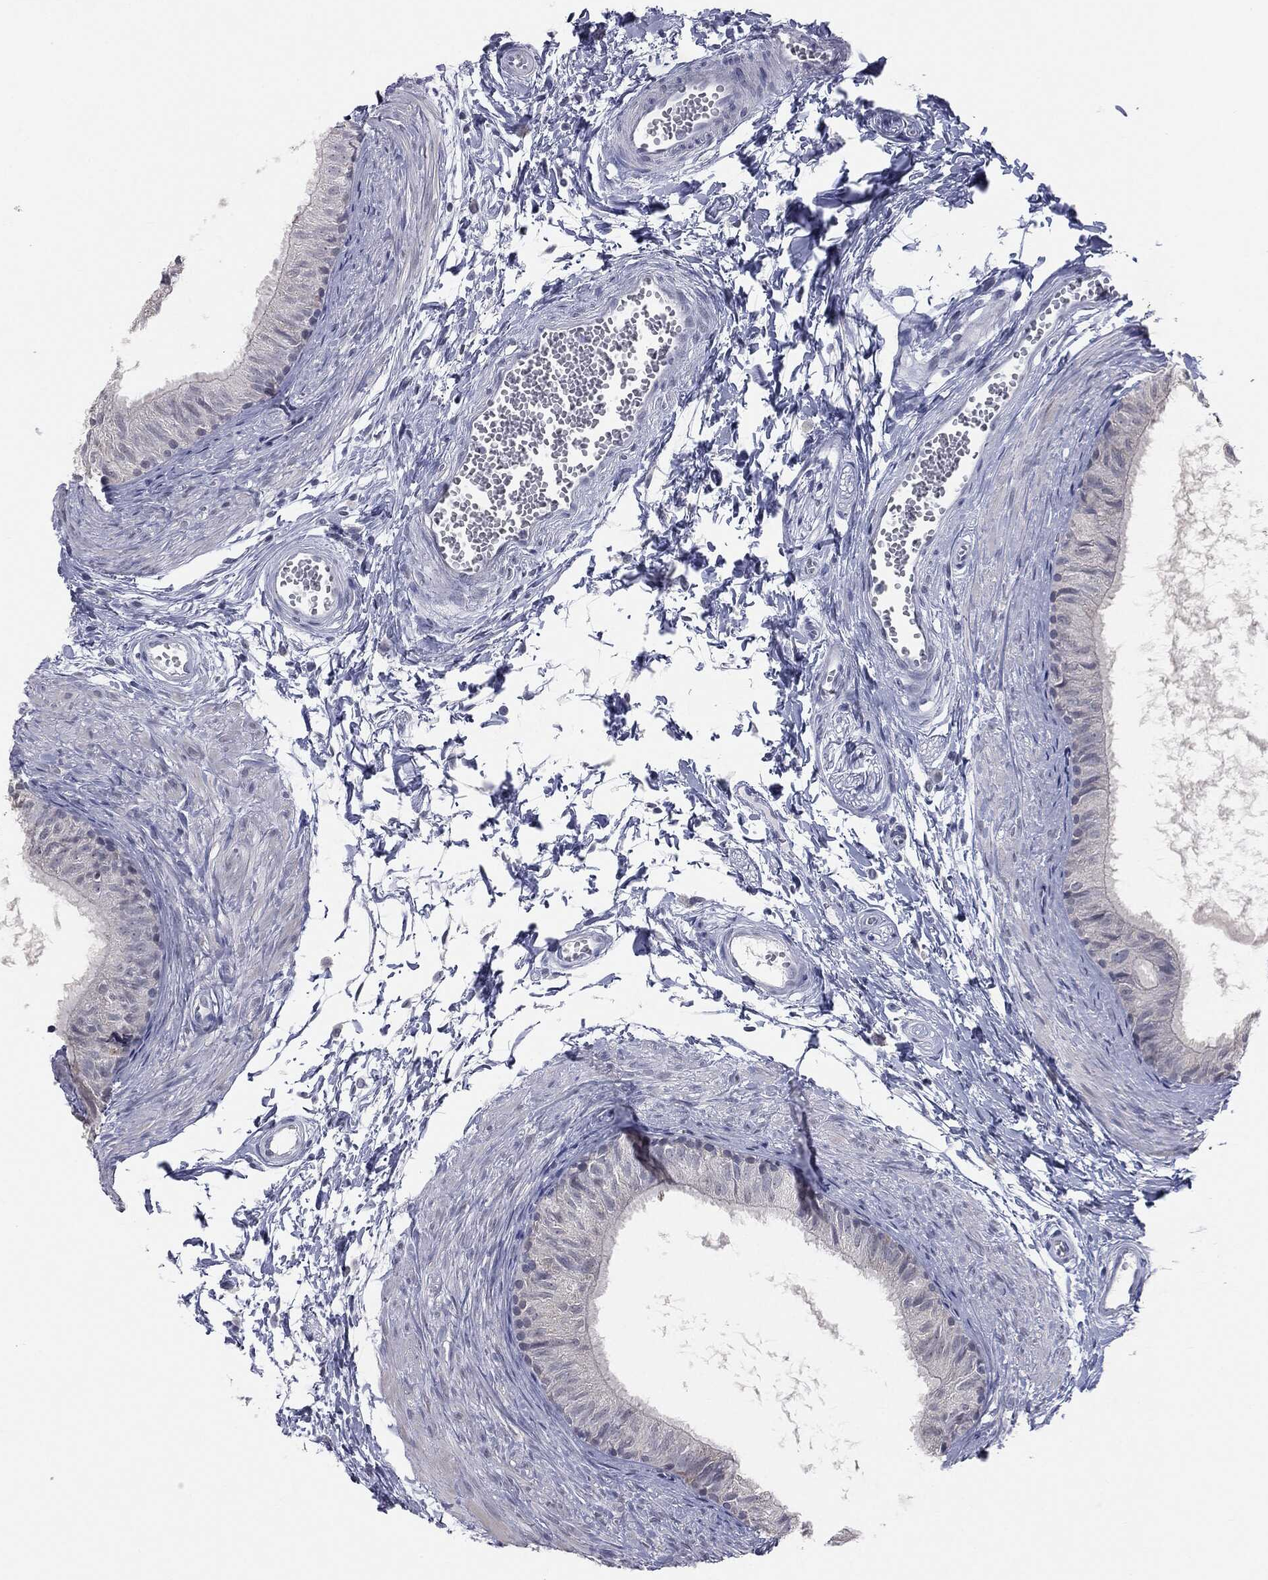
{"staining": {"intensity": "negative", "quantity": "none", "location": "none"}, "tissue": "epididymis", "cell_type": "Glandular cells", "image_type": "normal", "snomed": [{"axis": "morphology", "description": "Normal tissue, NOS"}, {"axis": "topography", "description": "Epididymis"}], "caption": "Immunohistochemistry histopathology image of benign human epididymis stained for a protein (brown), which demonstrates no positivity in glandular cells.", "gene": "DMKN", "patient": {"sex": "male", "age": 22}}